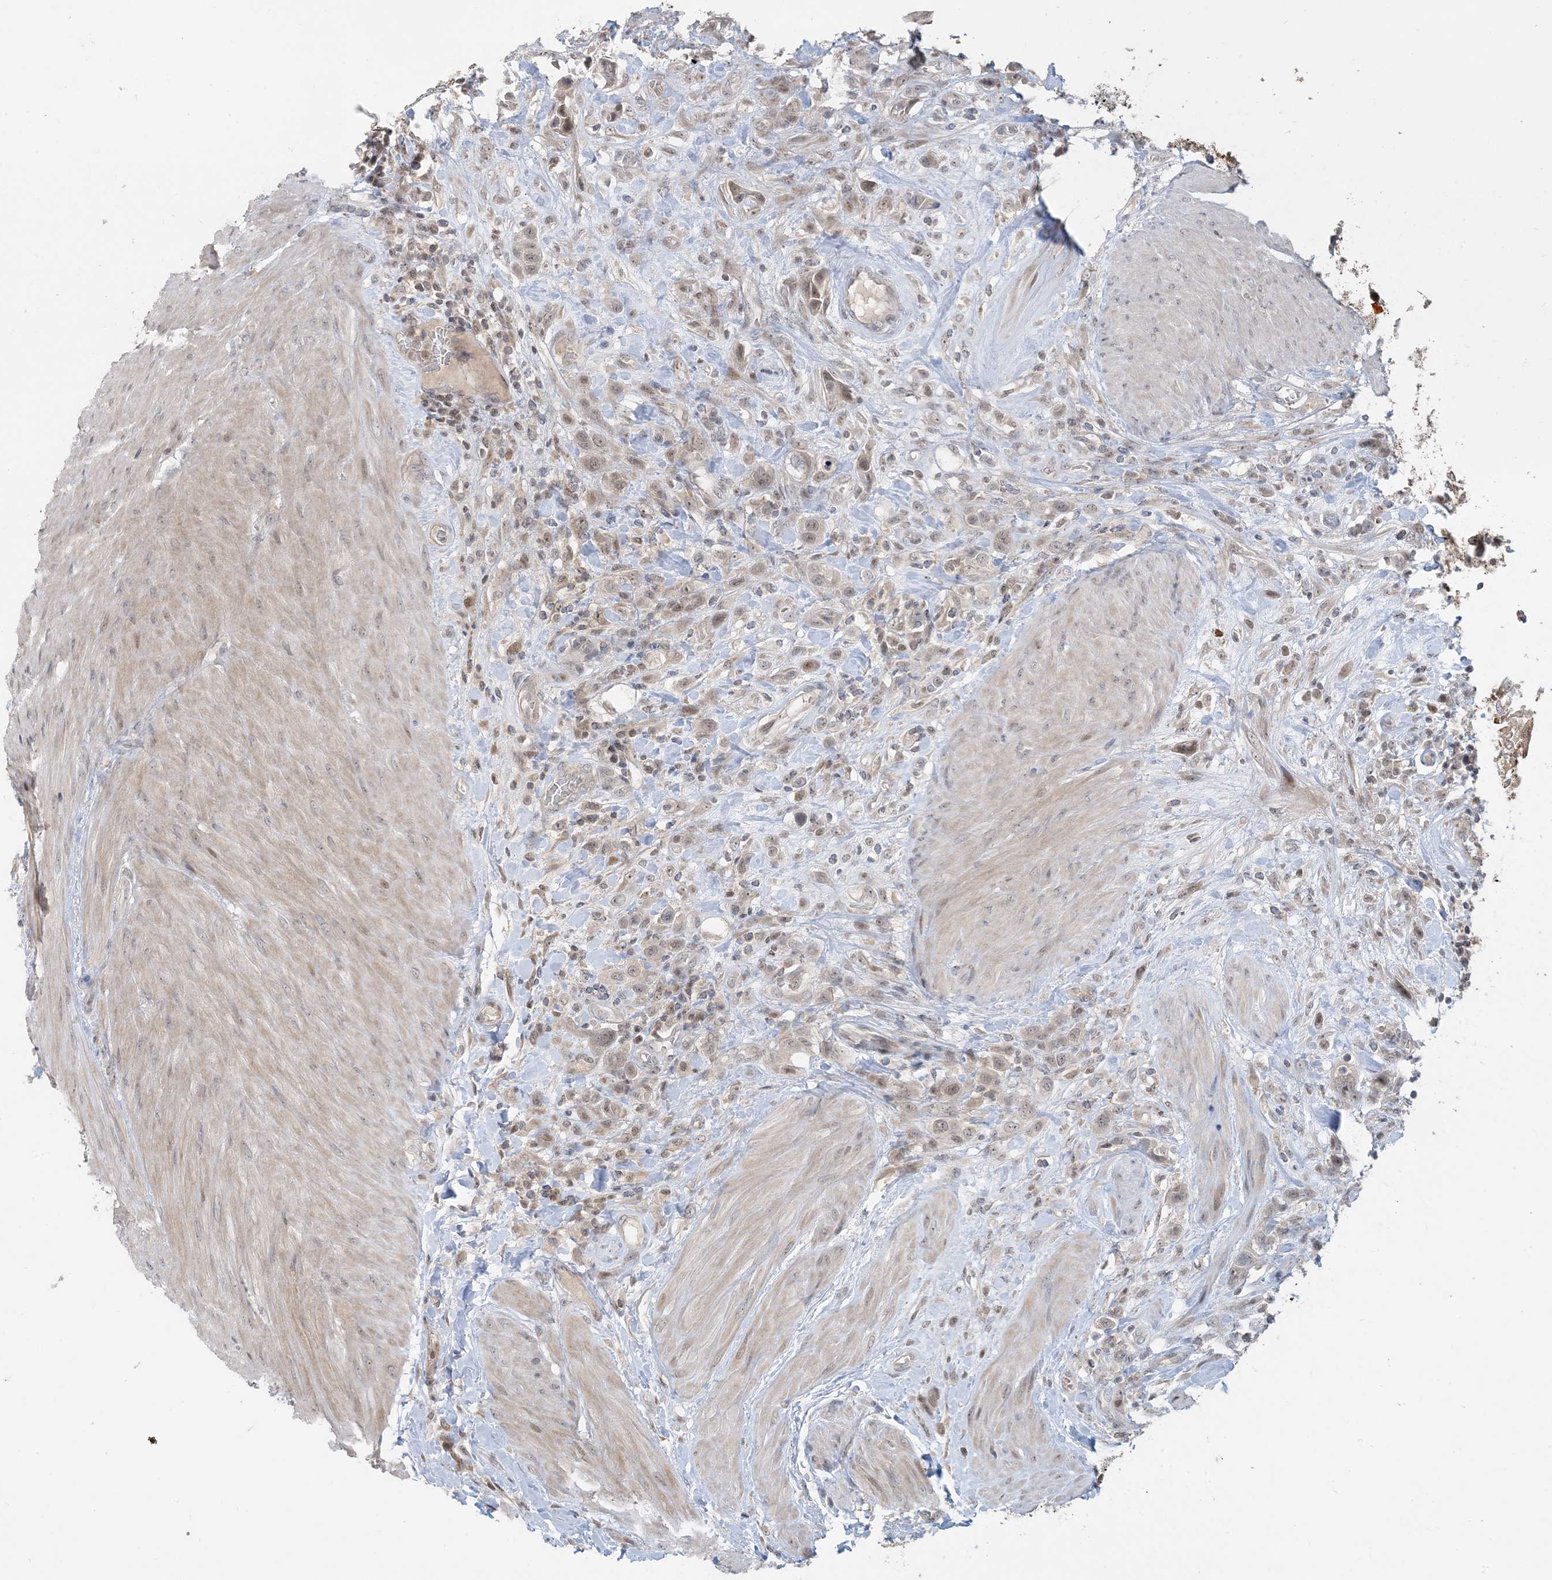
{"staining": {"intensity": "weak", "quantity": "25%-75%", "location": "cytoplasmic/membranous,nuclear"}, "tissue": "urothelial cancer", "cell_type": "Tumor cells", "image_type": "cancer", "snomed": [{"axis": "morphology", "description": "Urothelial carcinoma, High grade"}, {"axis": "topography", "description": "Urinary bladder"}], "caption": "Urothelial carcinoma (high-grade) tissue demonstrates weak cytoplasmic/membranous and nuclear positivity in approximately 25%-75% of tumor cells, visualized by immunohistochemistry.", "gene": "PRRT3", "patient": {"sex": "male", "age": 50}}